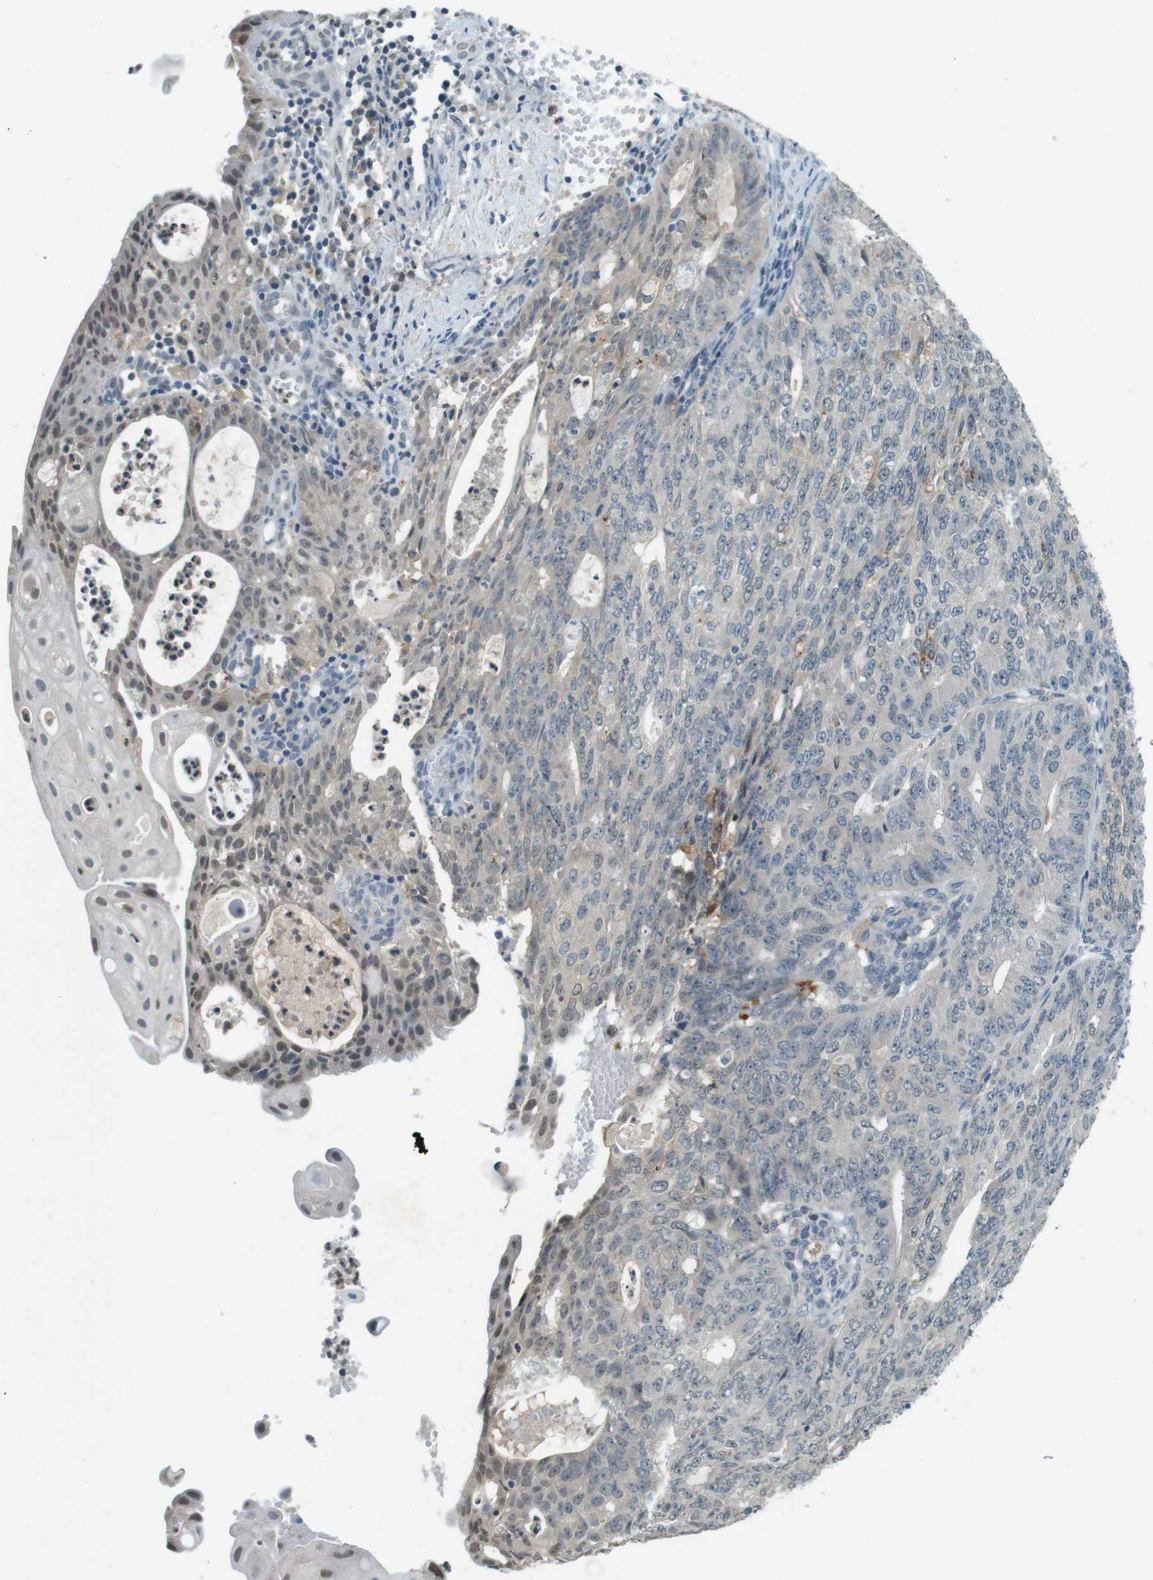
{"staining": {"intensity": "negative", "quantity": "none", "location": "none"}, "tissue": "endometrial cancer", "cell_type": "Tumor cells", "image_type": "cancer", "snomed": [{"axis": "morphology", "description": "Adenocarcinoma, NOS"}, {"axis": "topography", "description": "Endometrium"}], "caption": "Endometrial adenocarcinoma was stained to show a protein in brown. There is no significant staining in tumor cells.", "gene": "CDK14", "patient": {"sex": "female", "age": 32}}